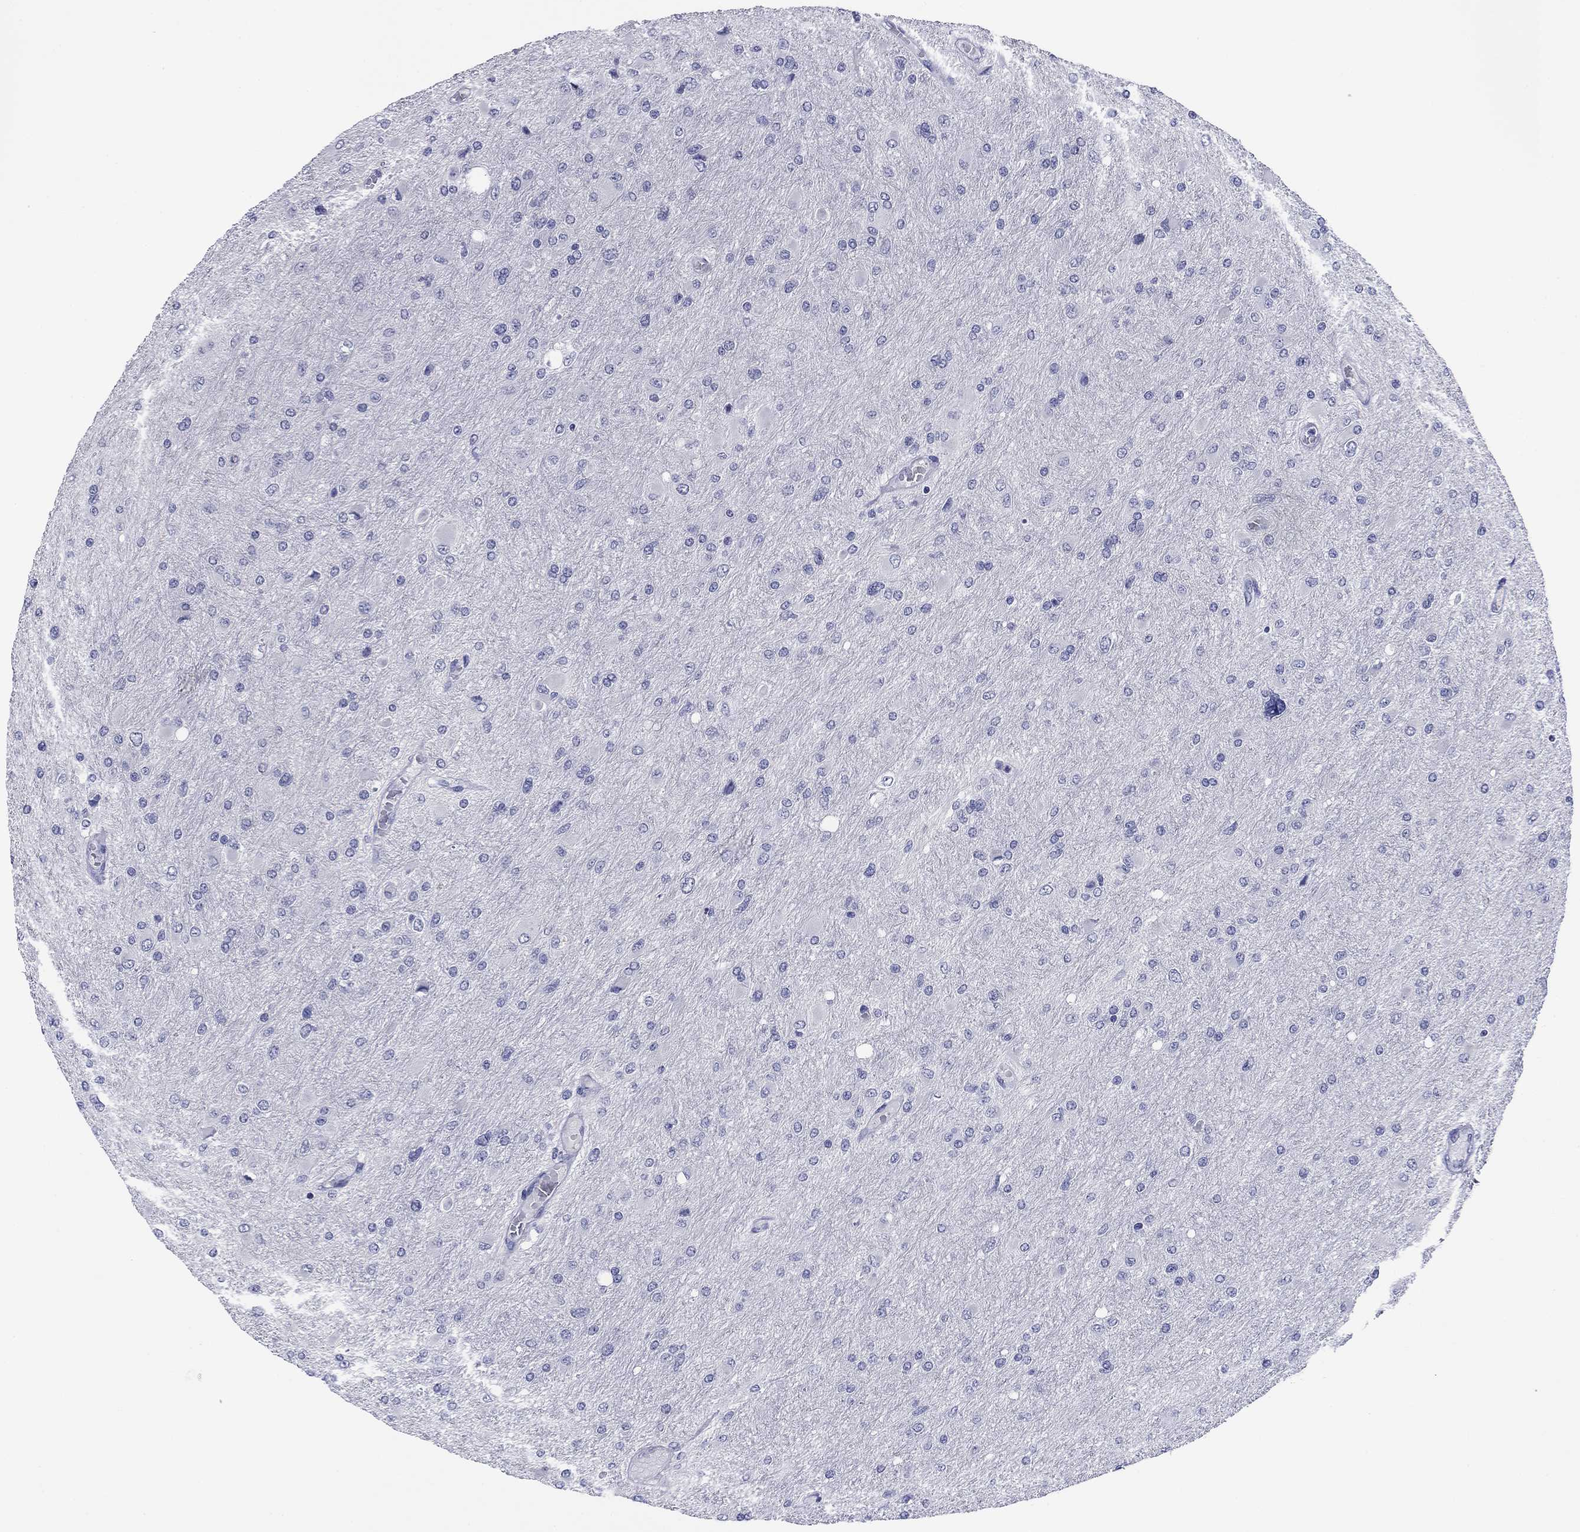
{"staining": {"intensity": "negative", "quantity": "none", "location": "none"}, "tissue": "glioma", "cell_type": "Tumor cells", "image_type": "cancer", "snomed": [{"axis": "morphology", "description": "Glioma, malignant, High grade"}, {"axis": "topography", "description": "Cerebral cortex"}], "caption": "This is an IHC histopathology image of human glioma. There is no positivity in tumor cells.", "gene": "ABCC2", "patient": {"sex": "female", "age": 36}}